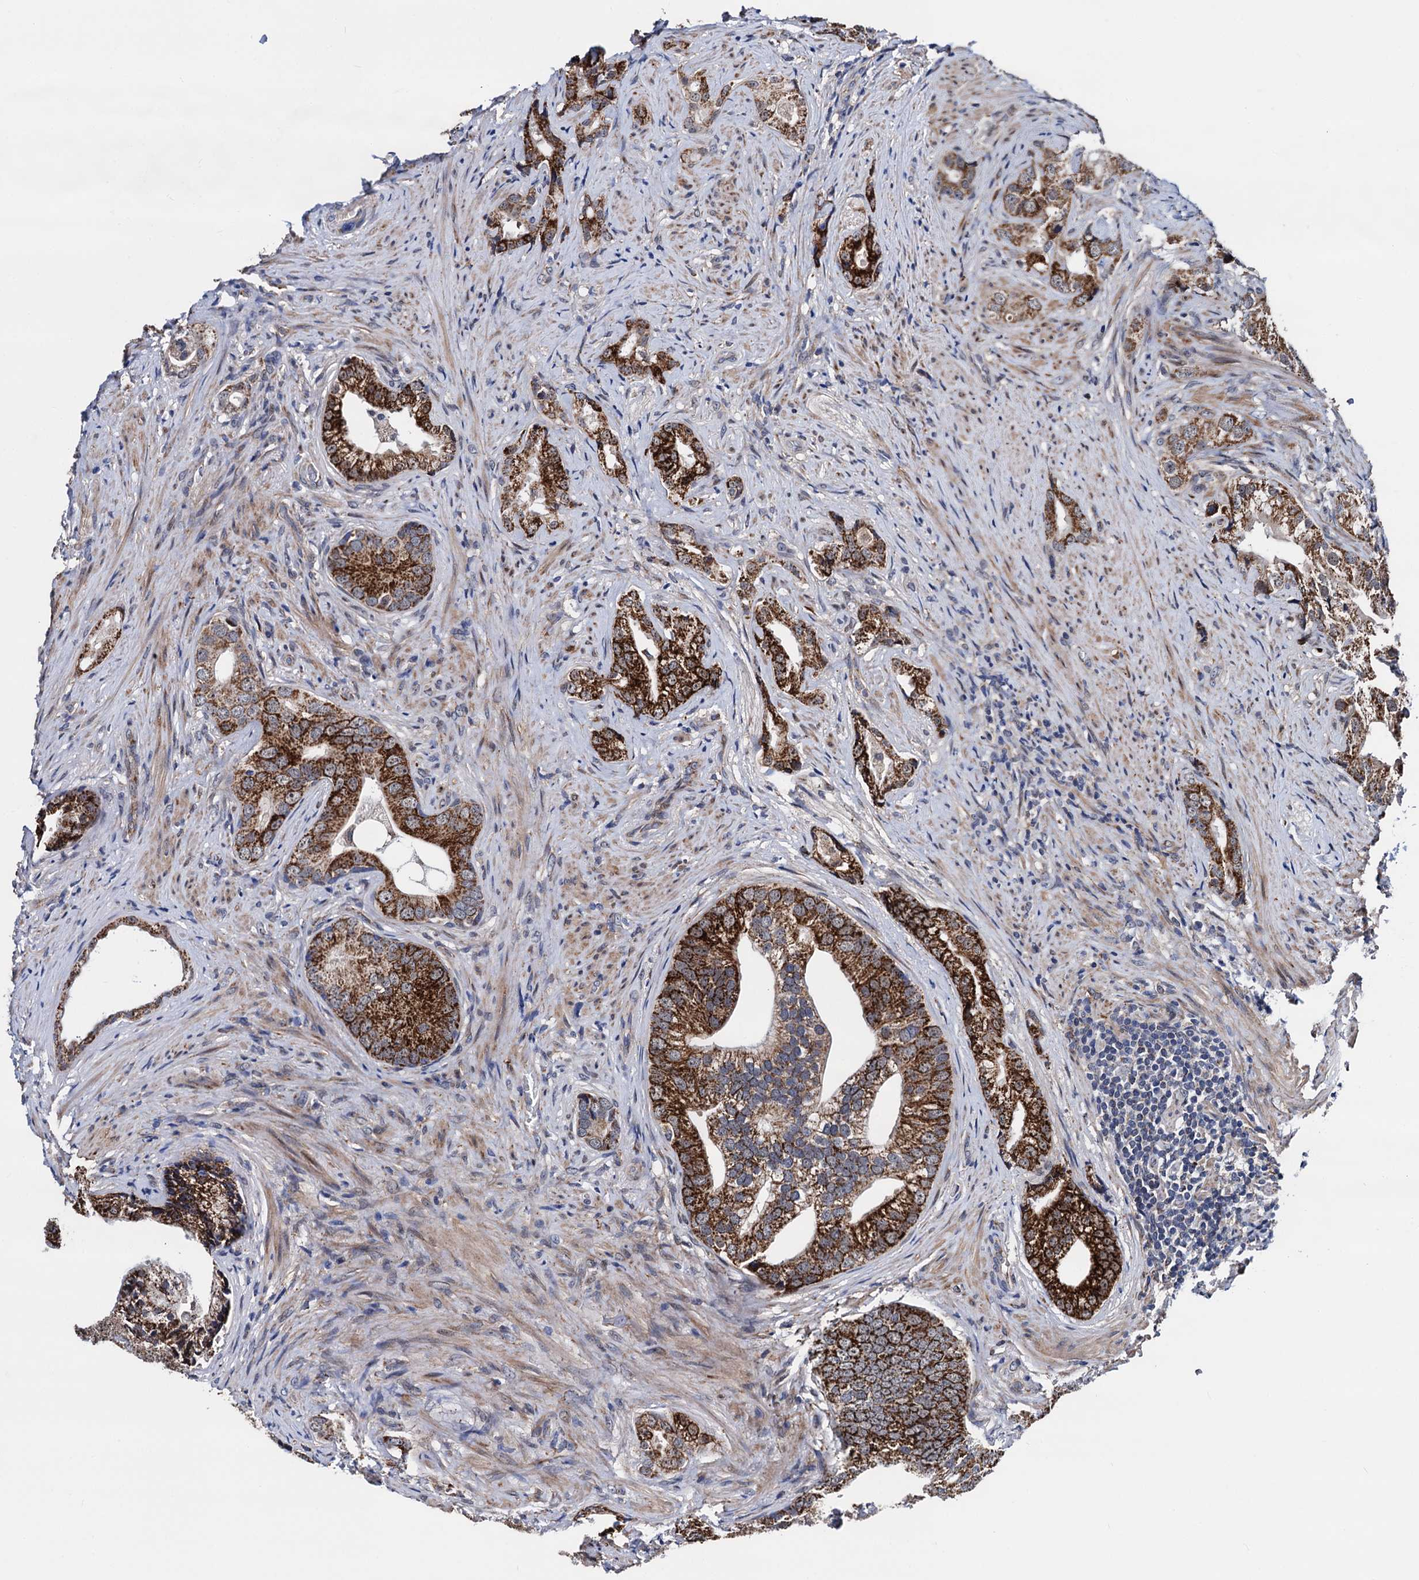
{"staining": {"intensity": "strong", "quantity": ">75%", "location": "cytoplasmic/membranous"}, "tissue": "prostate cancer", "cell_type": "Tumor cells", "image_type": "cancer", "snomed": [{"axis": "morphology", "description": "Adenocarcinoma, Low grade"}, {"axis": "topography", "description": "Prostate"}], "caption": "IHC histopathology image of human prostate cancer (low-grade adenocarcinoma) stained for a protein (brown), which shows high levels of strong cytoplasmic/membranous positivity in approximately >75% of tumor cells.", "gene": "COA4", "patient": {"sex": "male", "age": 71}}